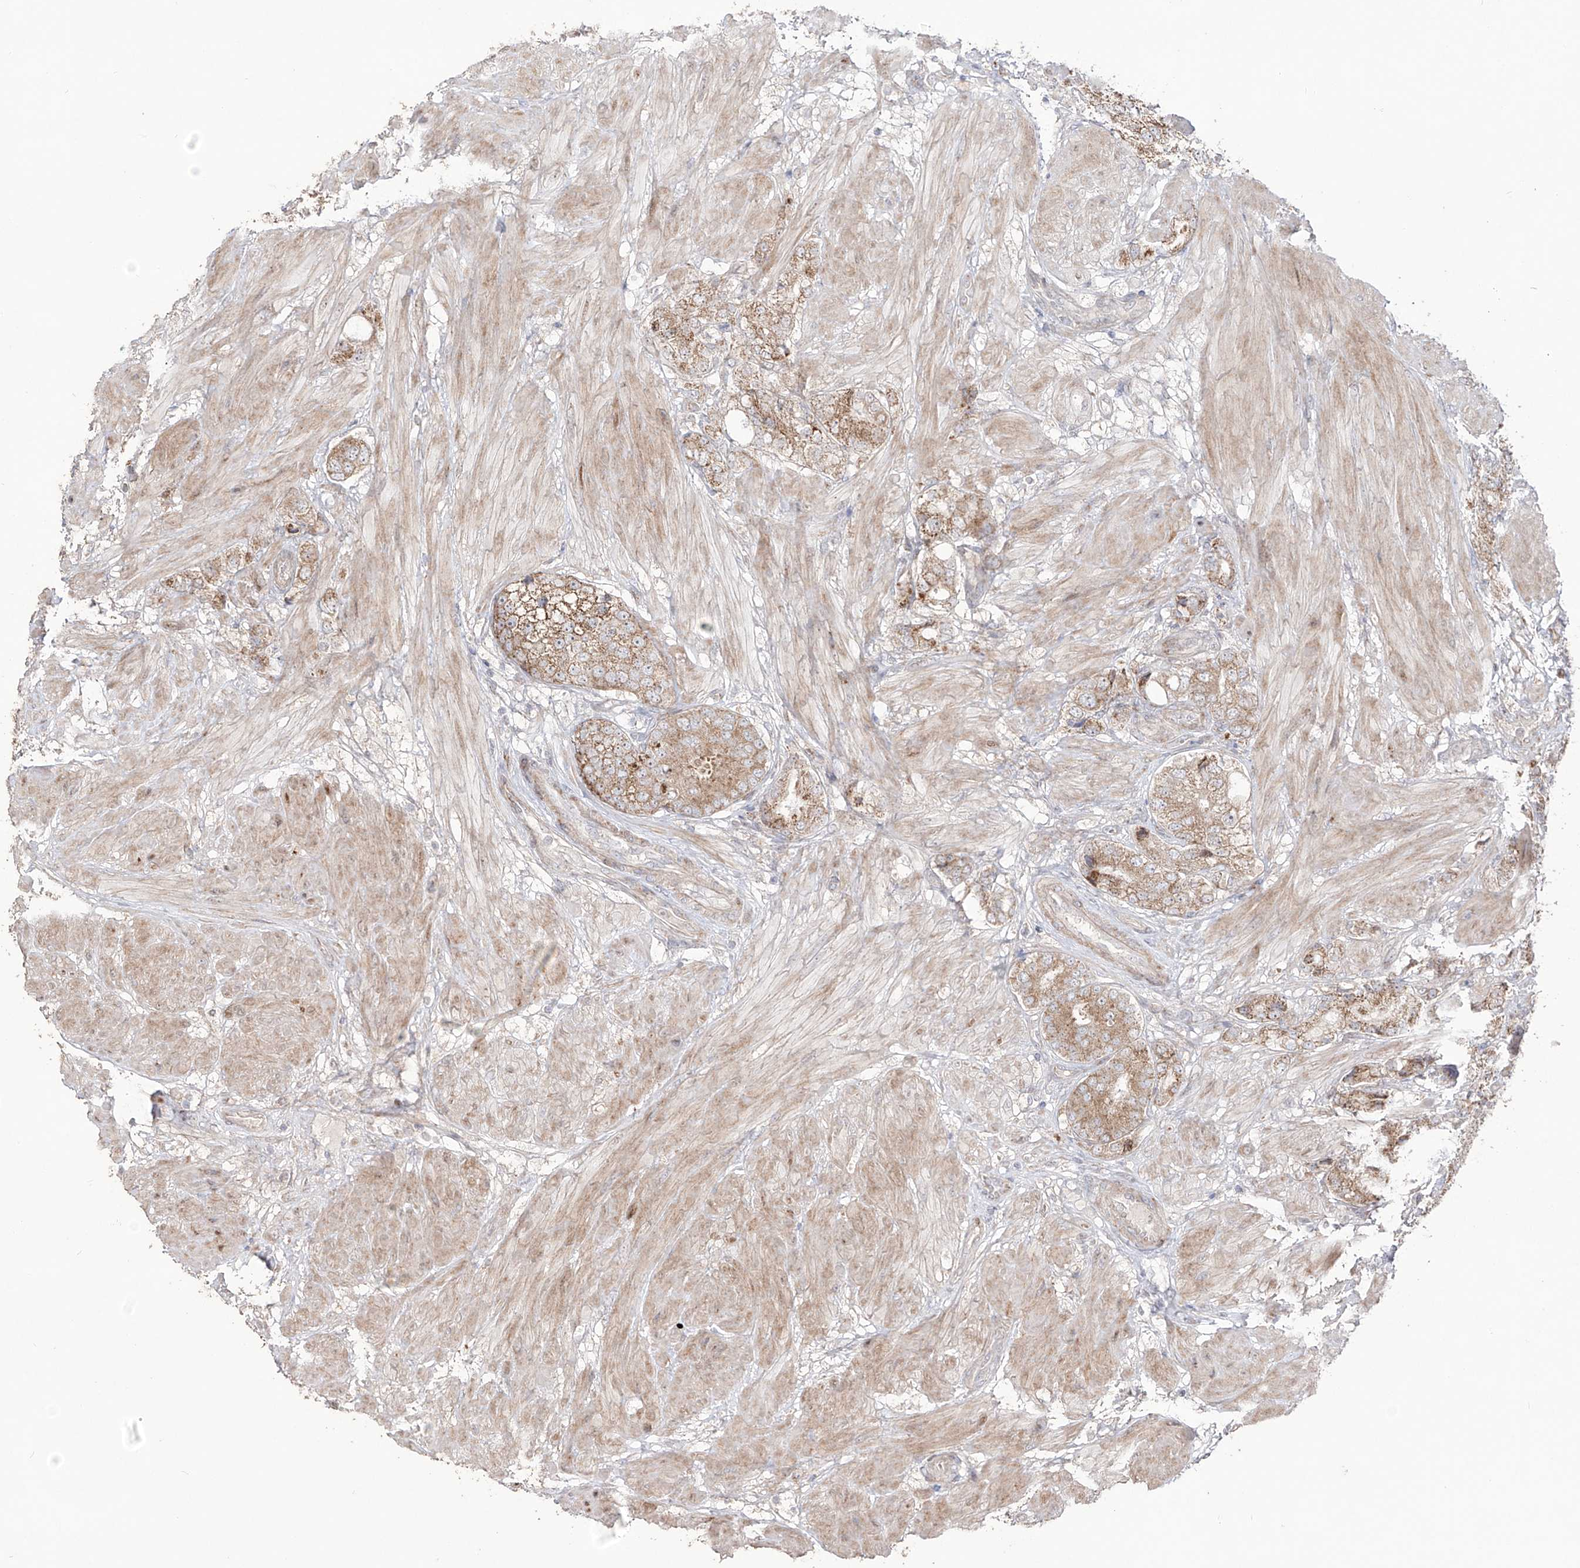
{"staining": {"intensity": "moderate", "quantity": "25%-75%", "location": "cytoplasmic/membranous"}, "tissue": "prostate cancer", "cell_type": "Tumor cells", "image_type": "cancer", "snomed": [{"axis": "morphology", "description": "Adenocarcinoma, High grade"}, {"axis": "topography", "description": "Prostate"}], "caption": "Tumor cells show medium levels of moderate cytoplasmic/membranous positivity in approximately 25%-75% of cells in human high-grade adenocarcinoma (prostate). The staining was performed using DAB to visualize the protein expression in brown, while the nuclei were stained in blue with hematoxylin (Magnification: 20x).", "gene": "YKT6", "patient": {"sex": "male", "age": 50}}